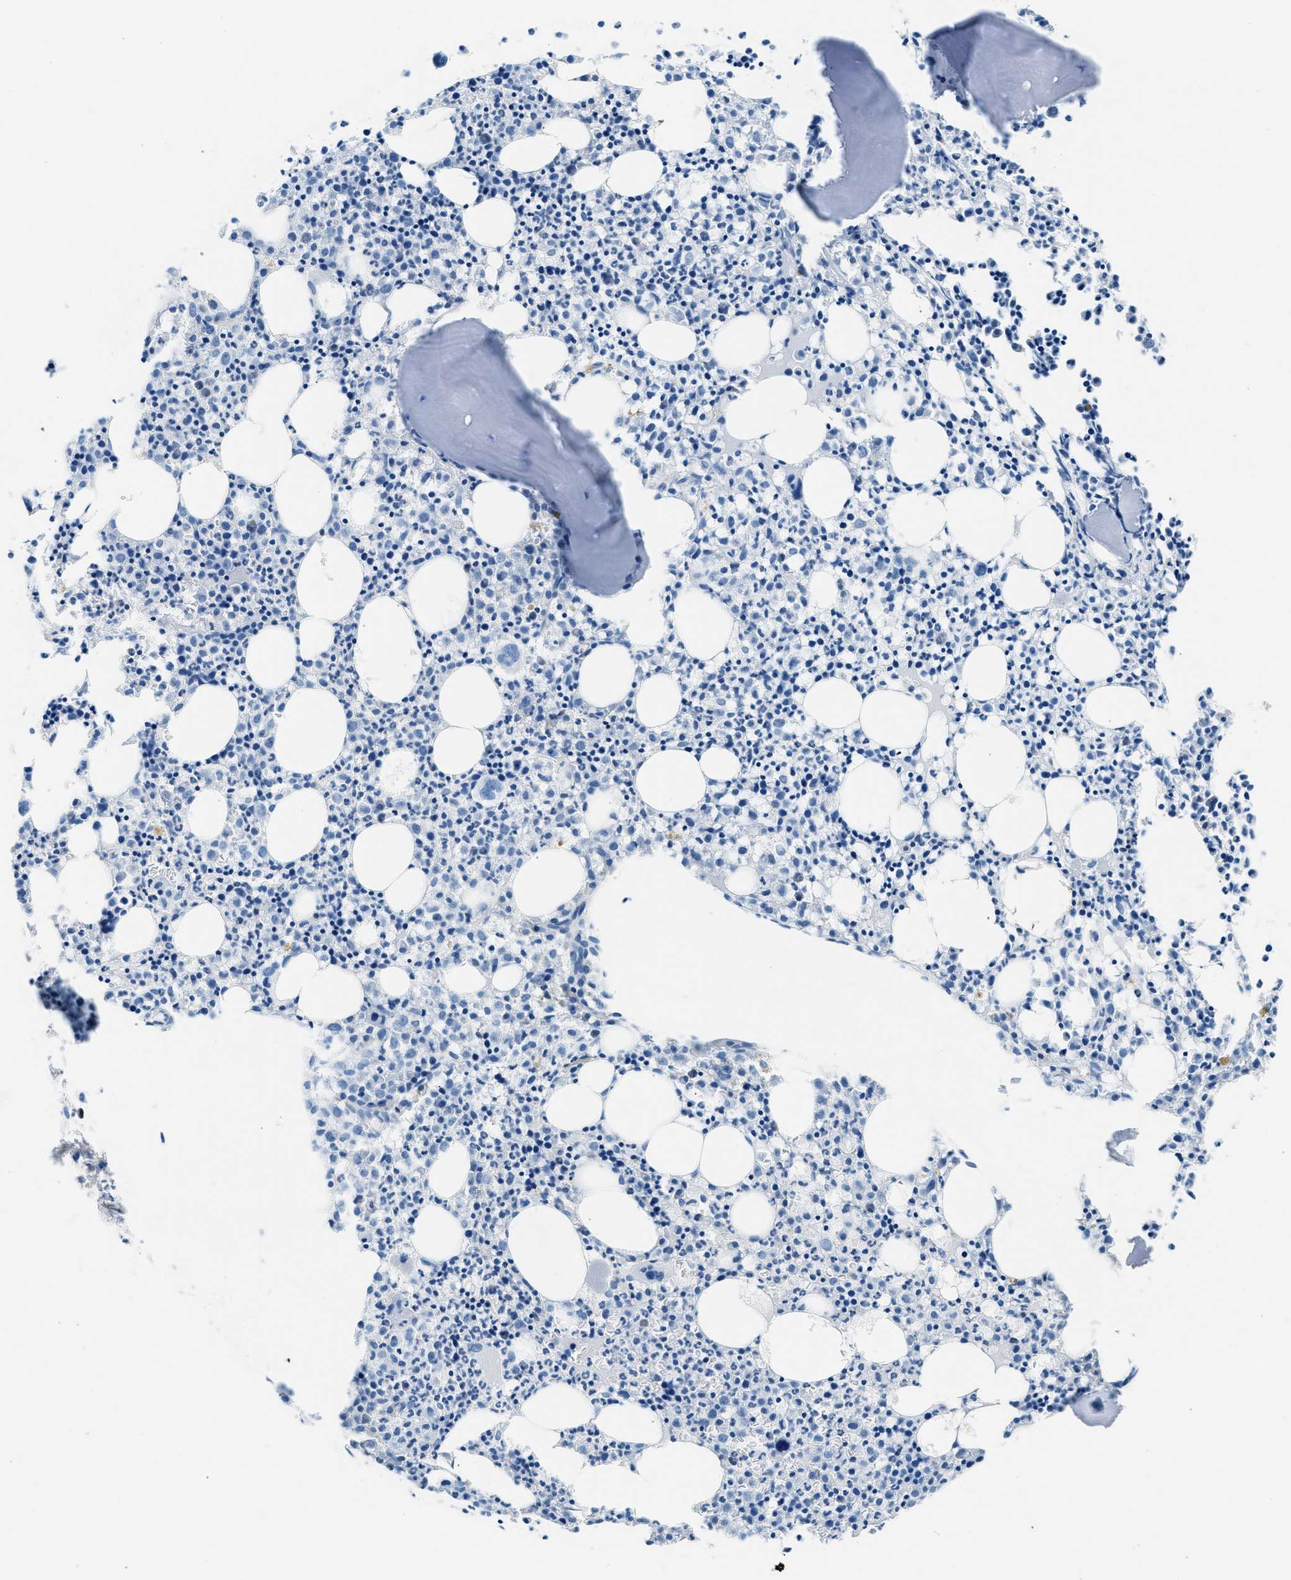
{"staining": {"intensity": "negative", "quantity": "none", "location": "none"}, "tissue": "bone marrow", "cell_type": "Hematopoietic cells", "image_type": "normal", "snomed": [{"axis": "morphology", "description": "Normal tissue, NOS"}, {"axis": "morphology", "description": "Inflammation, NOS"}, {"axis": "topography", "description": "Bone marrow"}], "caption": "Bone marrow was stained to show a protein in brown. There is no significant expression in hematopoietic cells.", "gene": "CLDN18", "patient": {"sex": "male", "age": 25}}